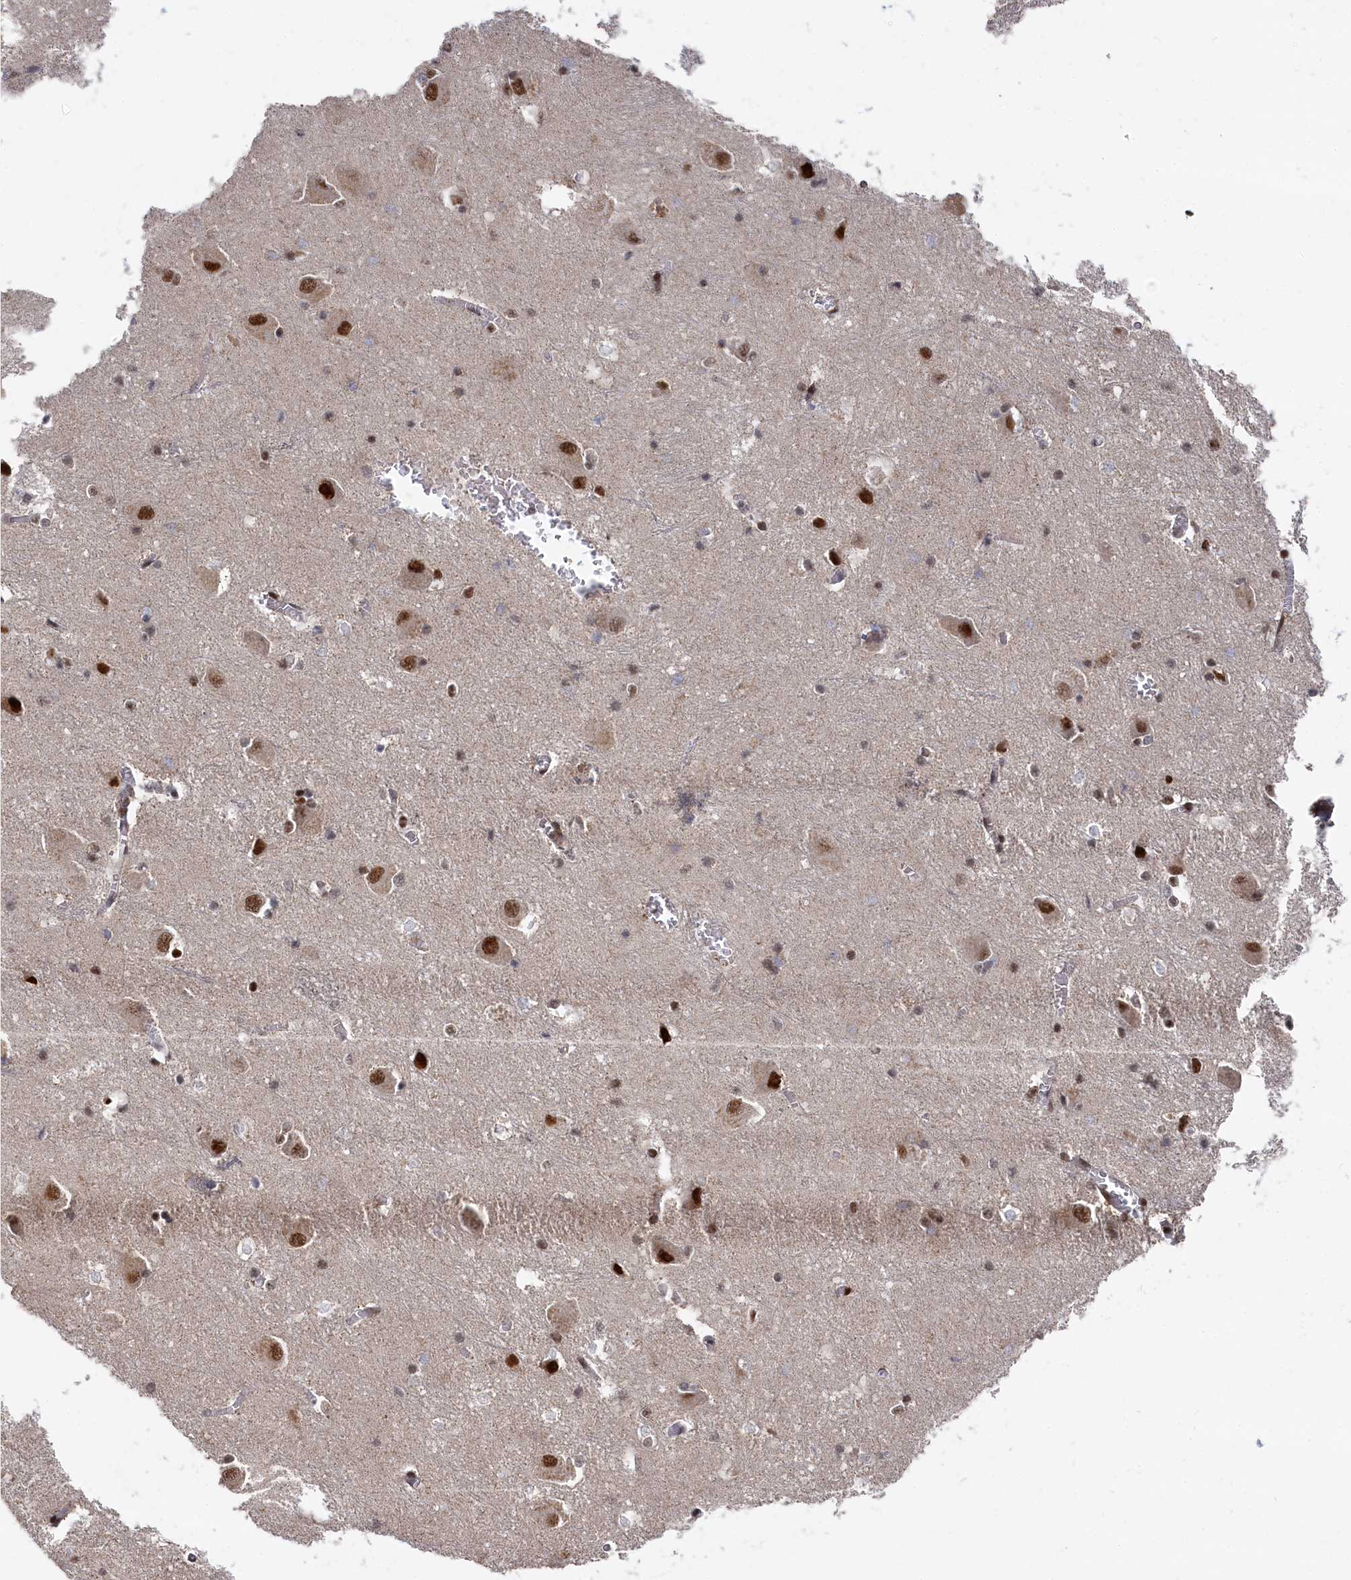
{"staining": {"intensity": "strong", "quantity": "<25%", "location": "nuclear"}, "tissue": "caudate", "cell_type": "Glial cells", "image_type": "normal", "snomed": [{"axis": "morphology", "description": "Normal tissue, NOS"}, {"axis": "topography", "description": "Lateral ventricle wall"}], "caption": "The micrograph shows staining of normal caudate, revealing strong nuclear protein expression (brown color) within glial cells.", "gene": "BUB3", "patient": {"sex": "male", "age": 37}}